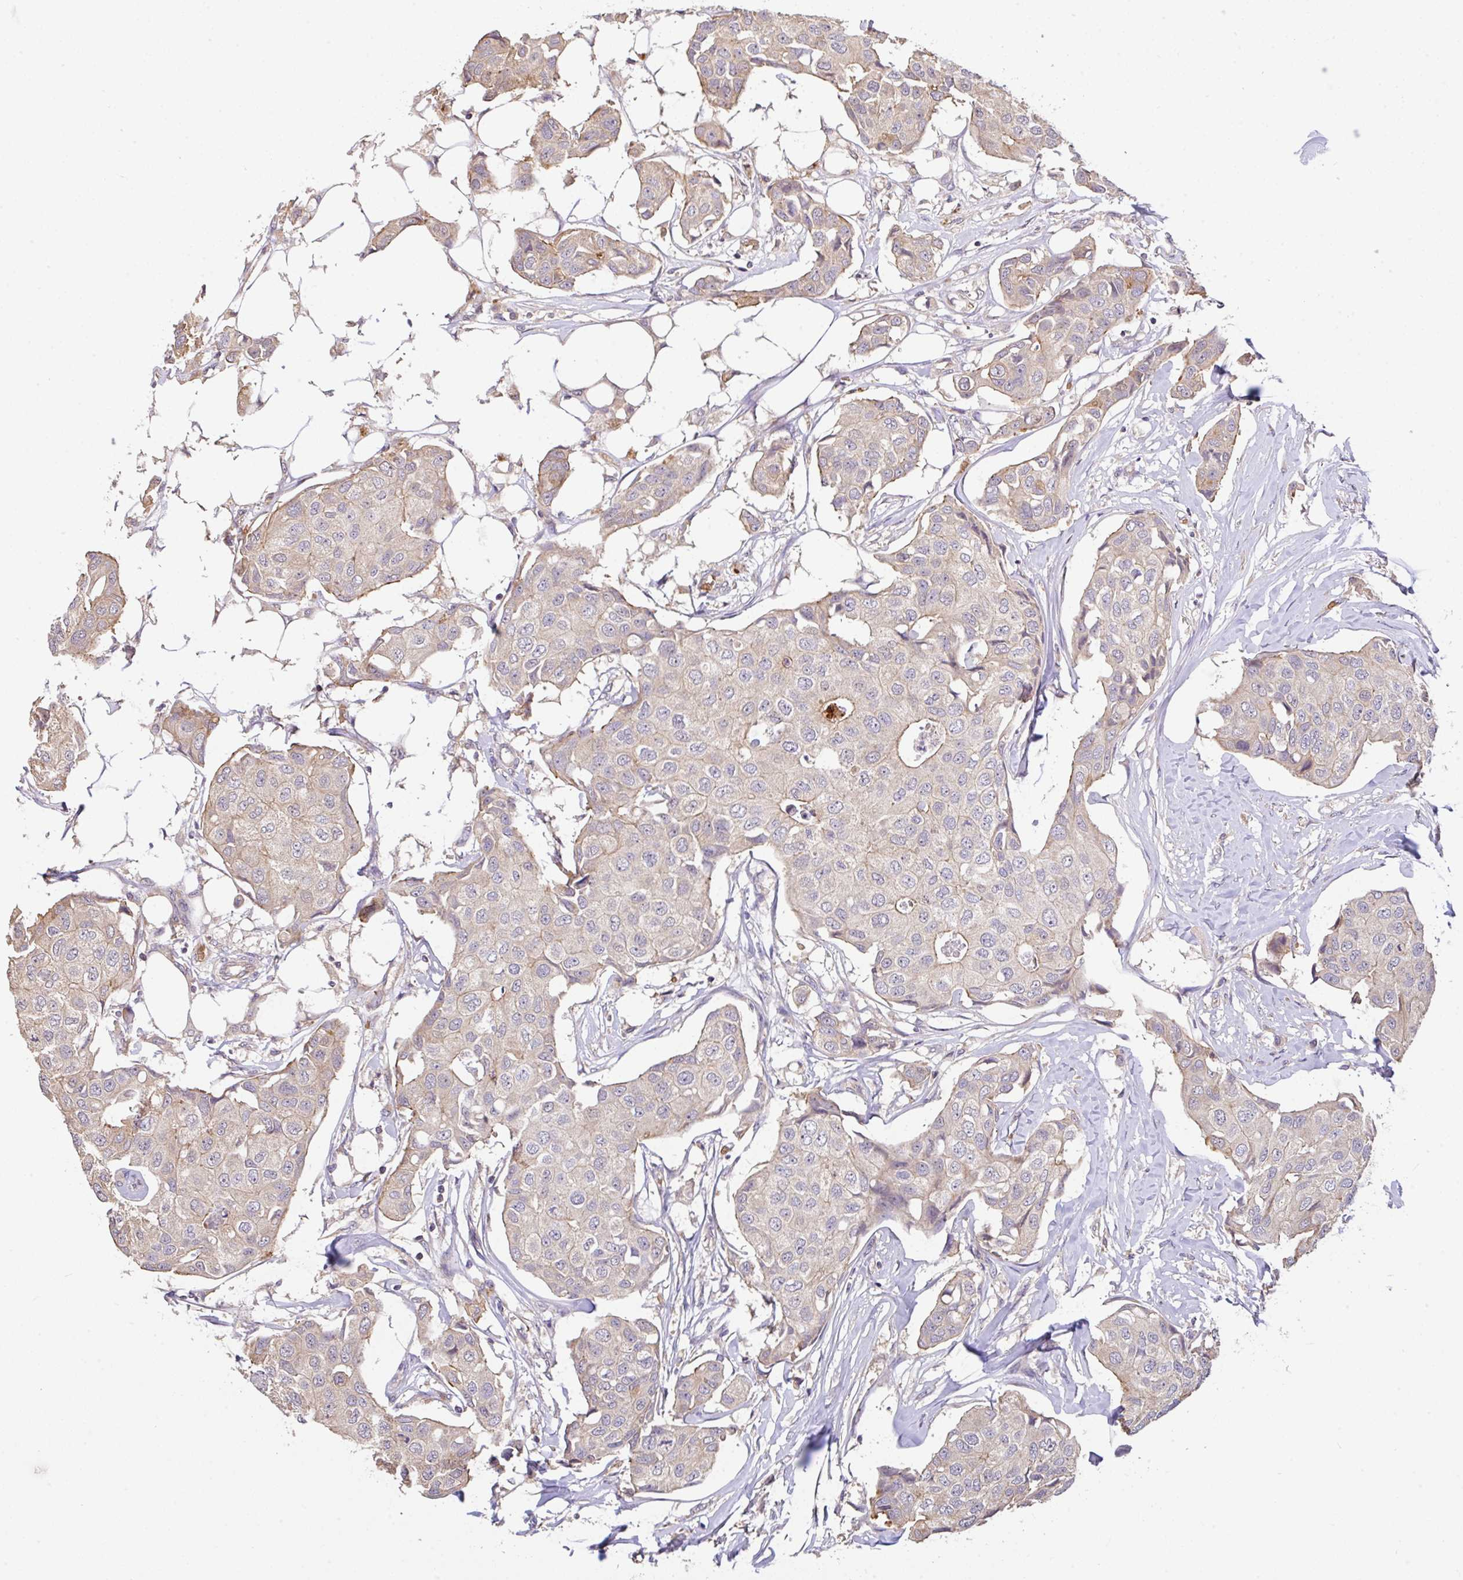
{"staining": {"intensity": "negative", "quantity": "none", "location": "none"}, "tissue": "breast cancer", "cell_type": "Tumor cells", "image_type": "cancer", "snomed": [{"axis": "morphology", "description": "Duct carcinoma"}, {"axis": "topography", "description": "Breast"}, {"axis": "topography", "description": "Lymph node"}], "caption": "Immunohistochemistry (IHC) histopathology image of breast cancer (invasive ductal carcinoma) stained for a protein (brown), which displays no staining in tumor cells. (DAB immunohistochemistry visualized using brightfield microscopy, high magnification).", "gene": "C1QTNF9B", "patient": {"sex": "female", "age": 80}}